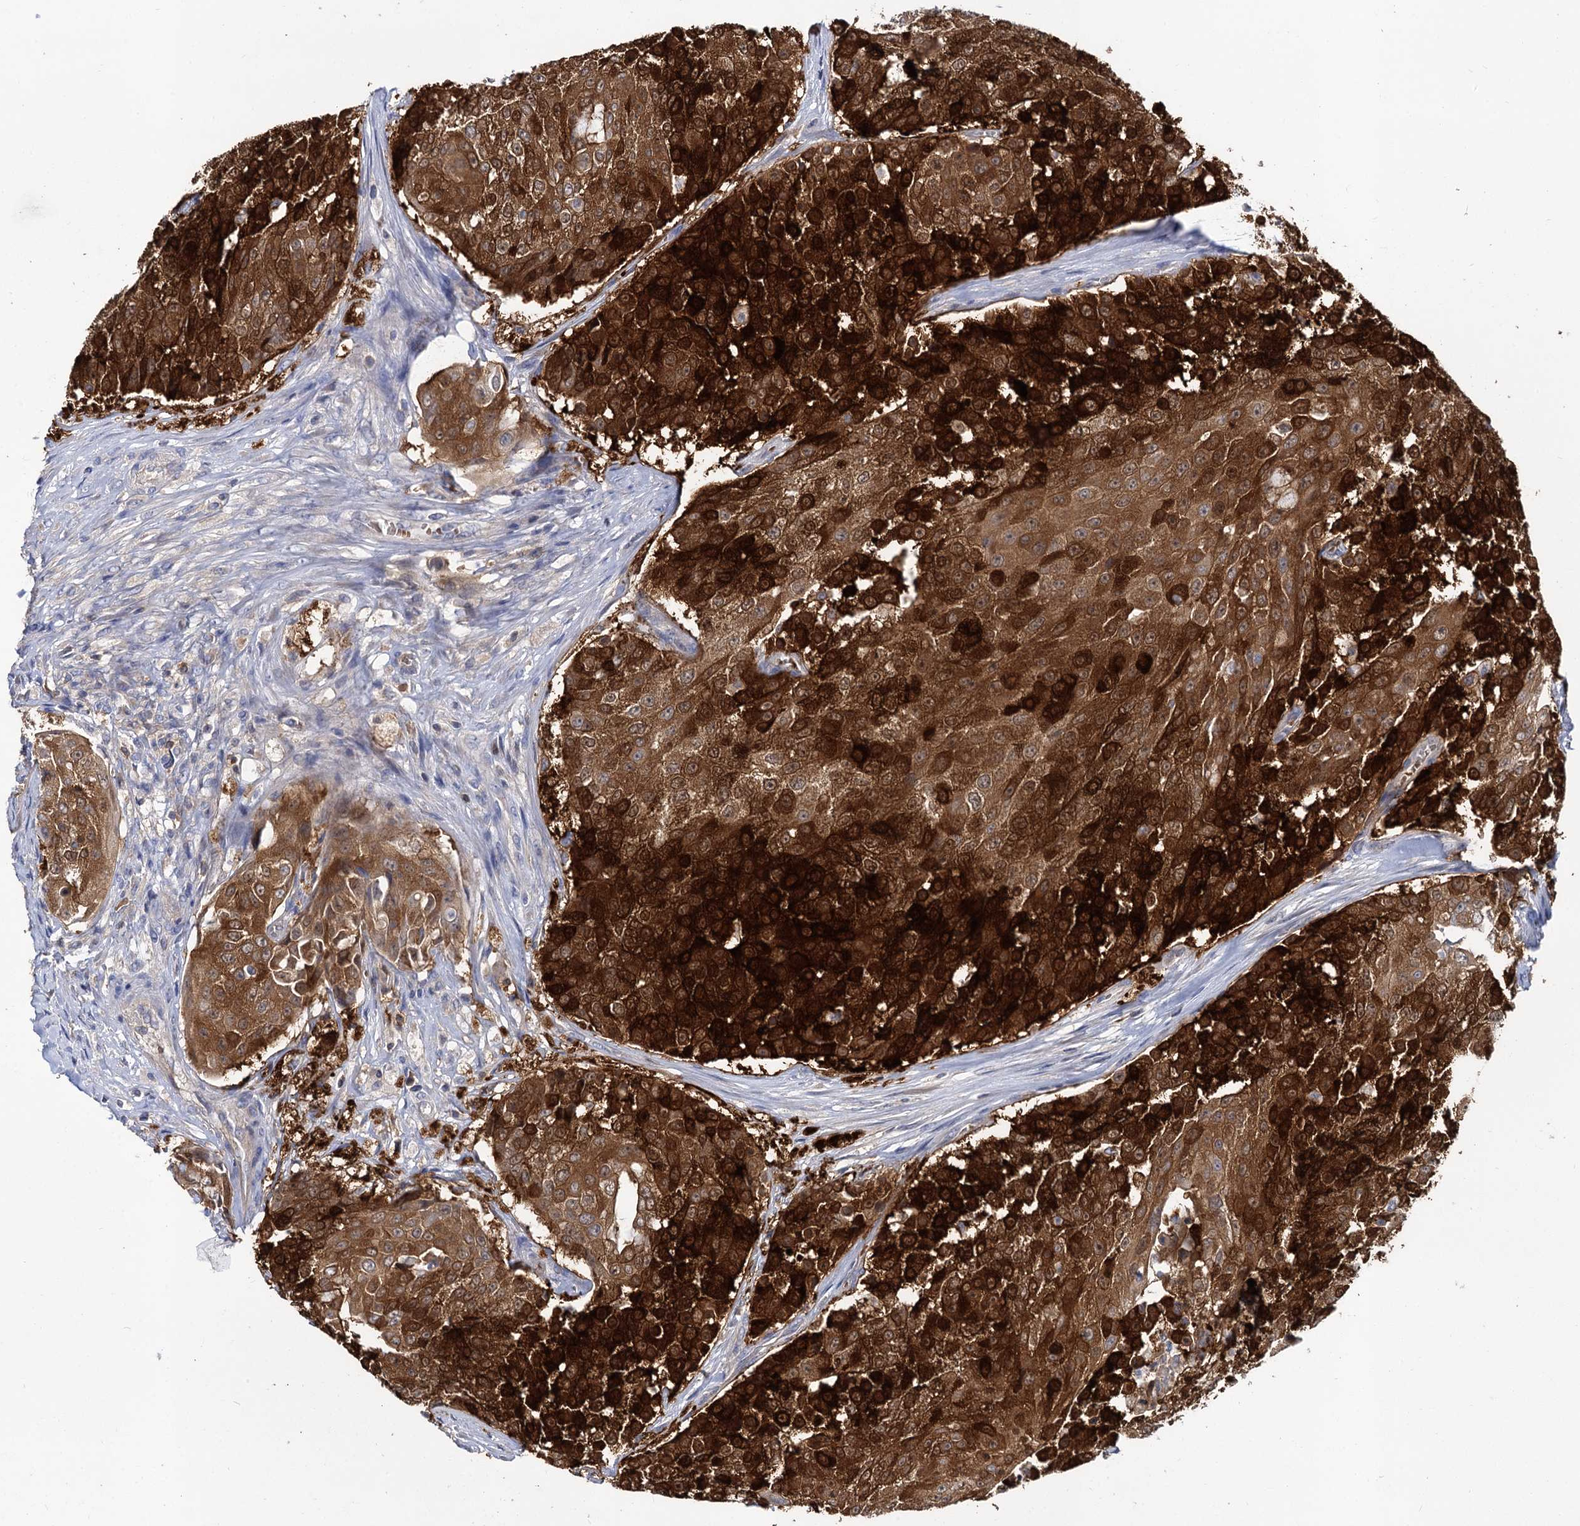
{"staining": {"intensity": "strong", "quantity": ">75%", "location": "cytoplasmic/membranous"}, "tissue": "urothelial cancer", "cell_type": "Tumor cells", "image_type": "cancer", "snomed": [{"axis": "morphology", "description": "Urothelial carcinoma, High grade"}, {"axis": "topography", "description": "Urinary bladder"}], "caption": "The micrograph displays a brown stain indicating the presence of a protein in the cytoplasmic/membranous of tumor cells in urothelial carcinoma (high-grade).", "gene": "GCLC", "patient": {"sex": "female", "age": 63}}